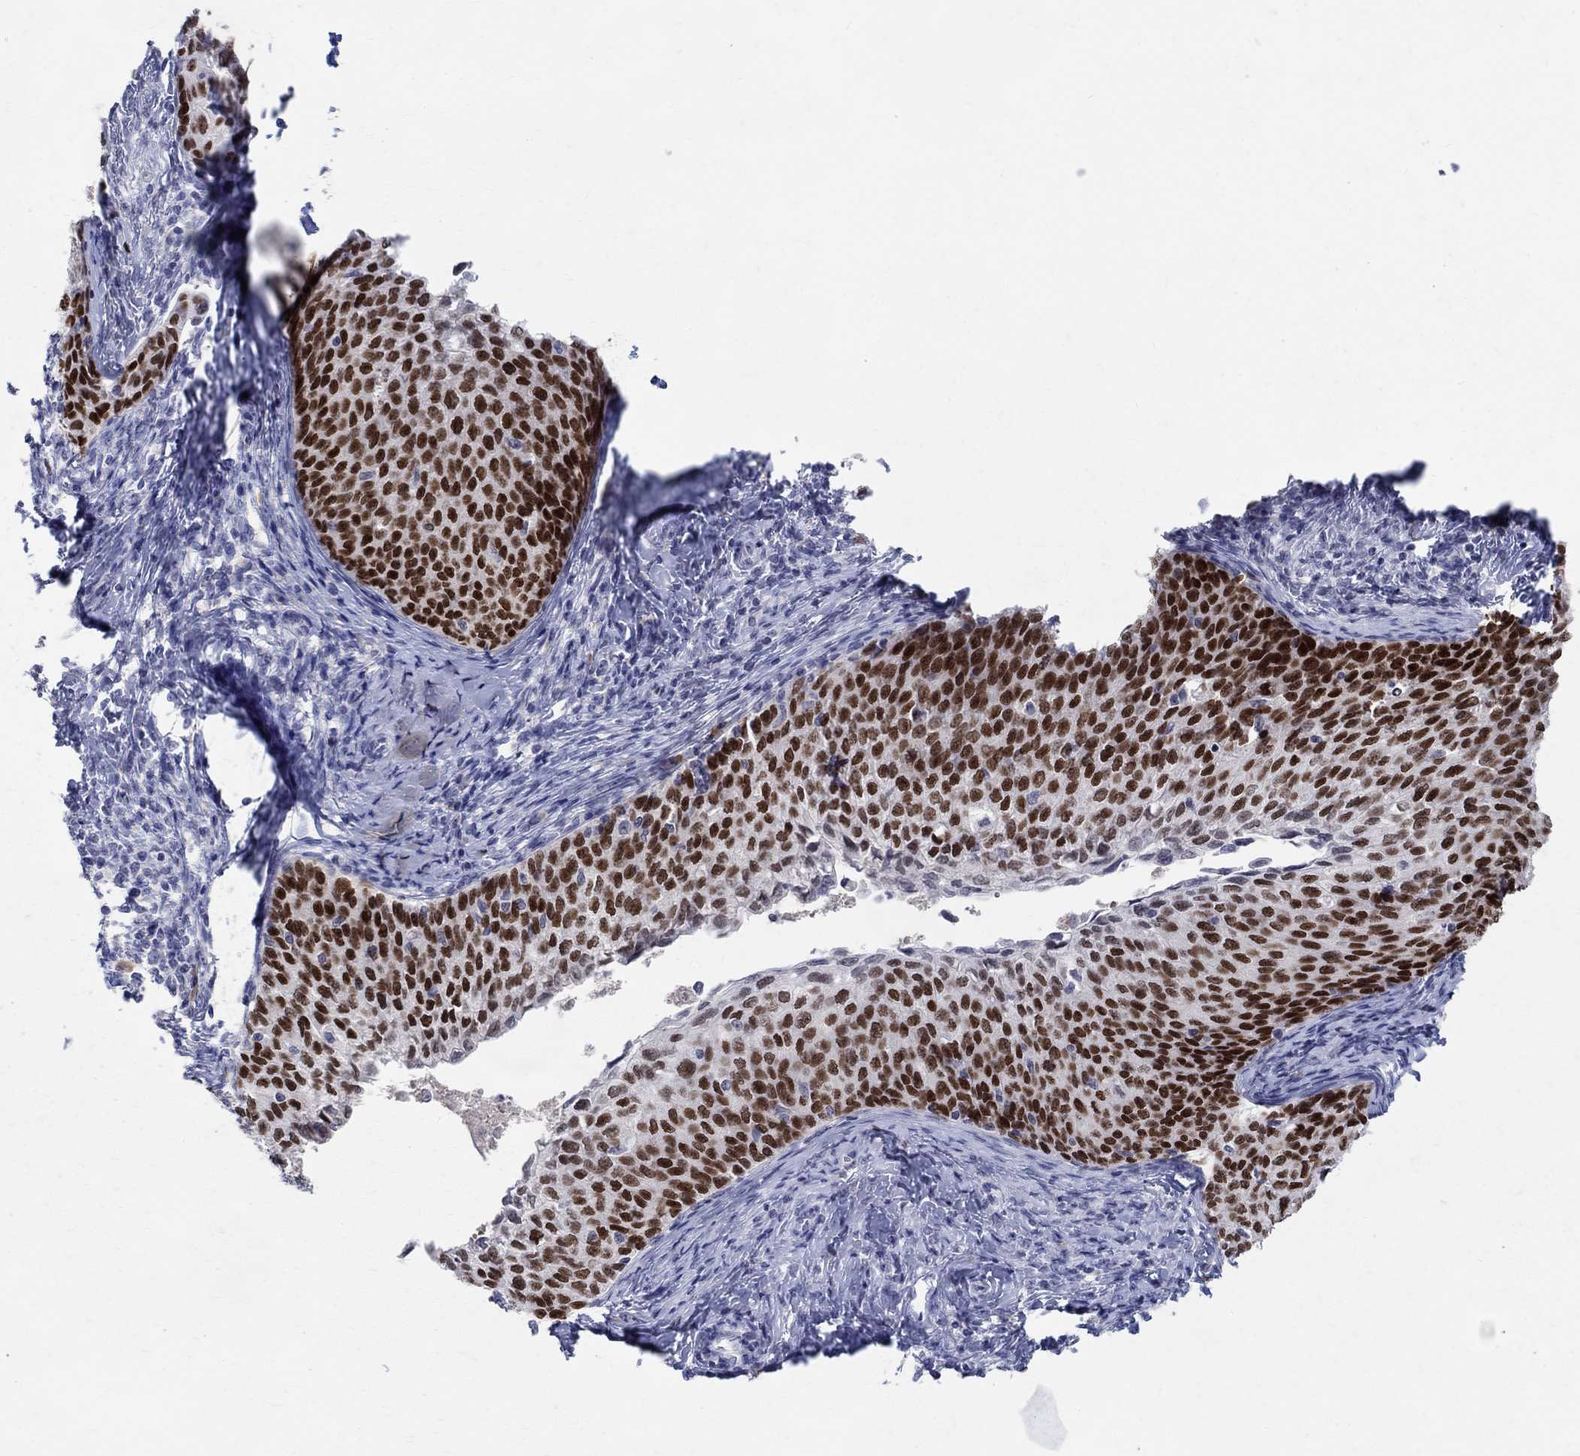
{"staining": {"intensity": "strong", "quantity": ">75%", "location": "nuclear"}, "tissue": "cervical cancer", "cell_type": "Tumor cells", "image_type": "cancer", "snomed": [{"axis": "morphology", "description": "Squamous cell carcinoma, NOS"}, {"axis": "topography", "description": "Cervix"}], "caption": "Immunohistochemical staining of human squamous cell carcinoma (cervical) demonstrates strong nuclear protein staining in about >75% of tumor cells. The protein is shown in brown color, while the nuclei are stained blue.", "gene": "SOX2", "patient": {"sex": "female", "age": 51}}